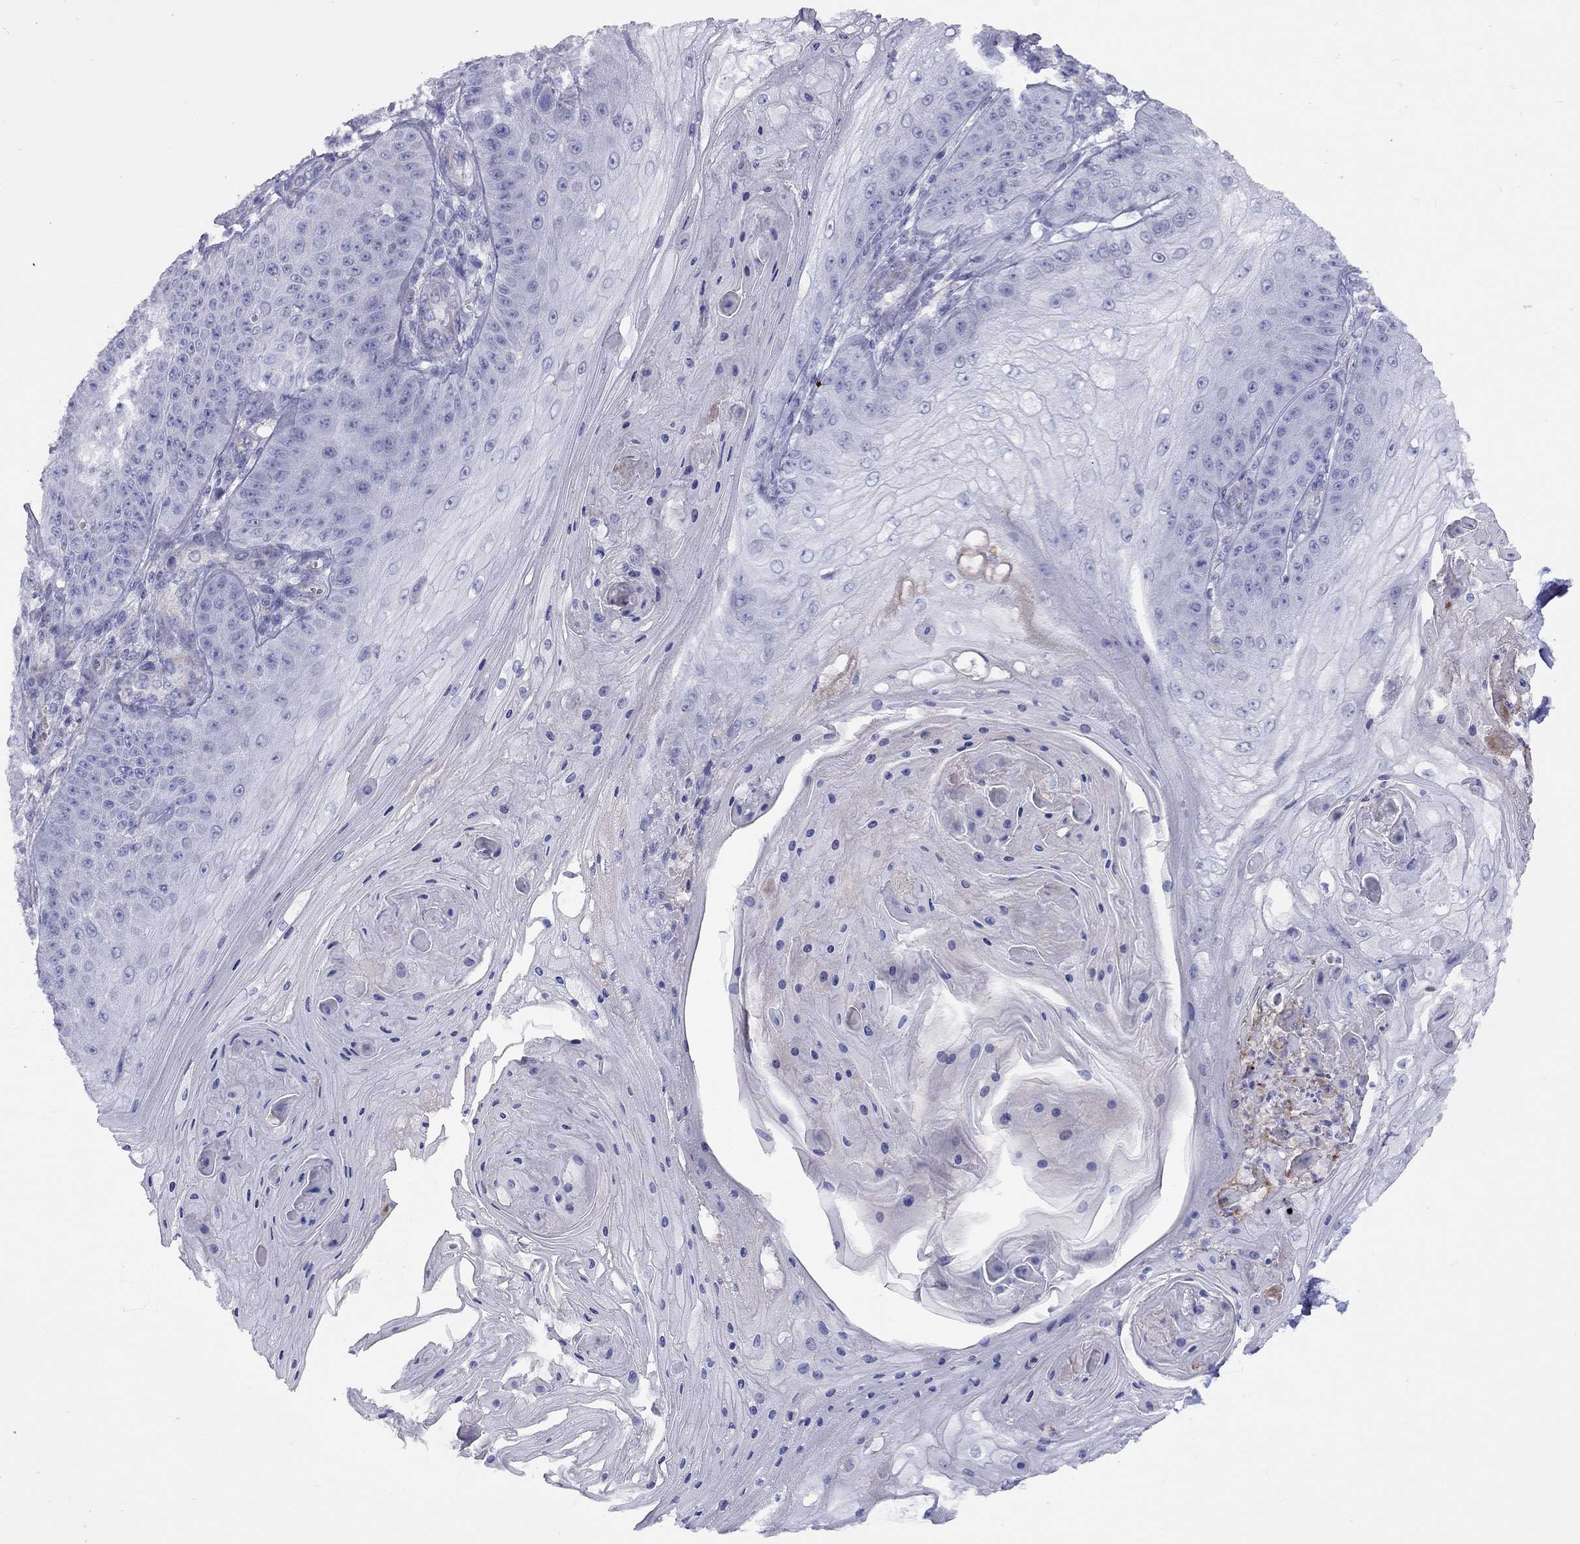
{"staining": {"intensity": "negative", "quantity": "none", "location": "none"}, "tissue": "skin cancer", "cell_type": "Tumor cells", "image_type": "cancer", "snomed": [{"axis": "morphology", "description": "Squamous cell carcinoma, NOS"}, {"axis": "topography", "description": "Skin"}], "caption": "Squamous cell carcinoma (skin) was stained to show a protein in brown. There is no significant positivity in tumor cells.", "gene": "SPINT4", "patient": {"sex": "male", "age": 70}}